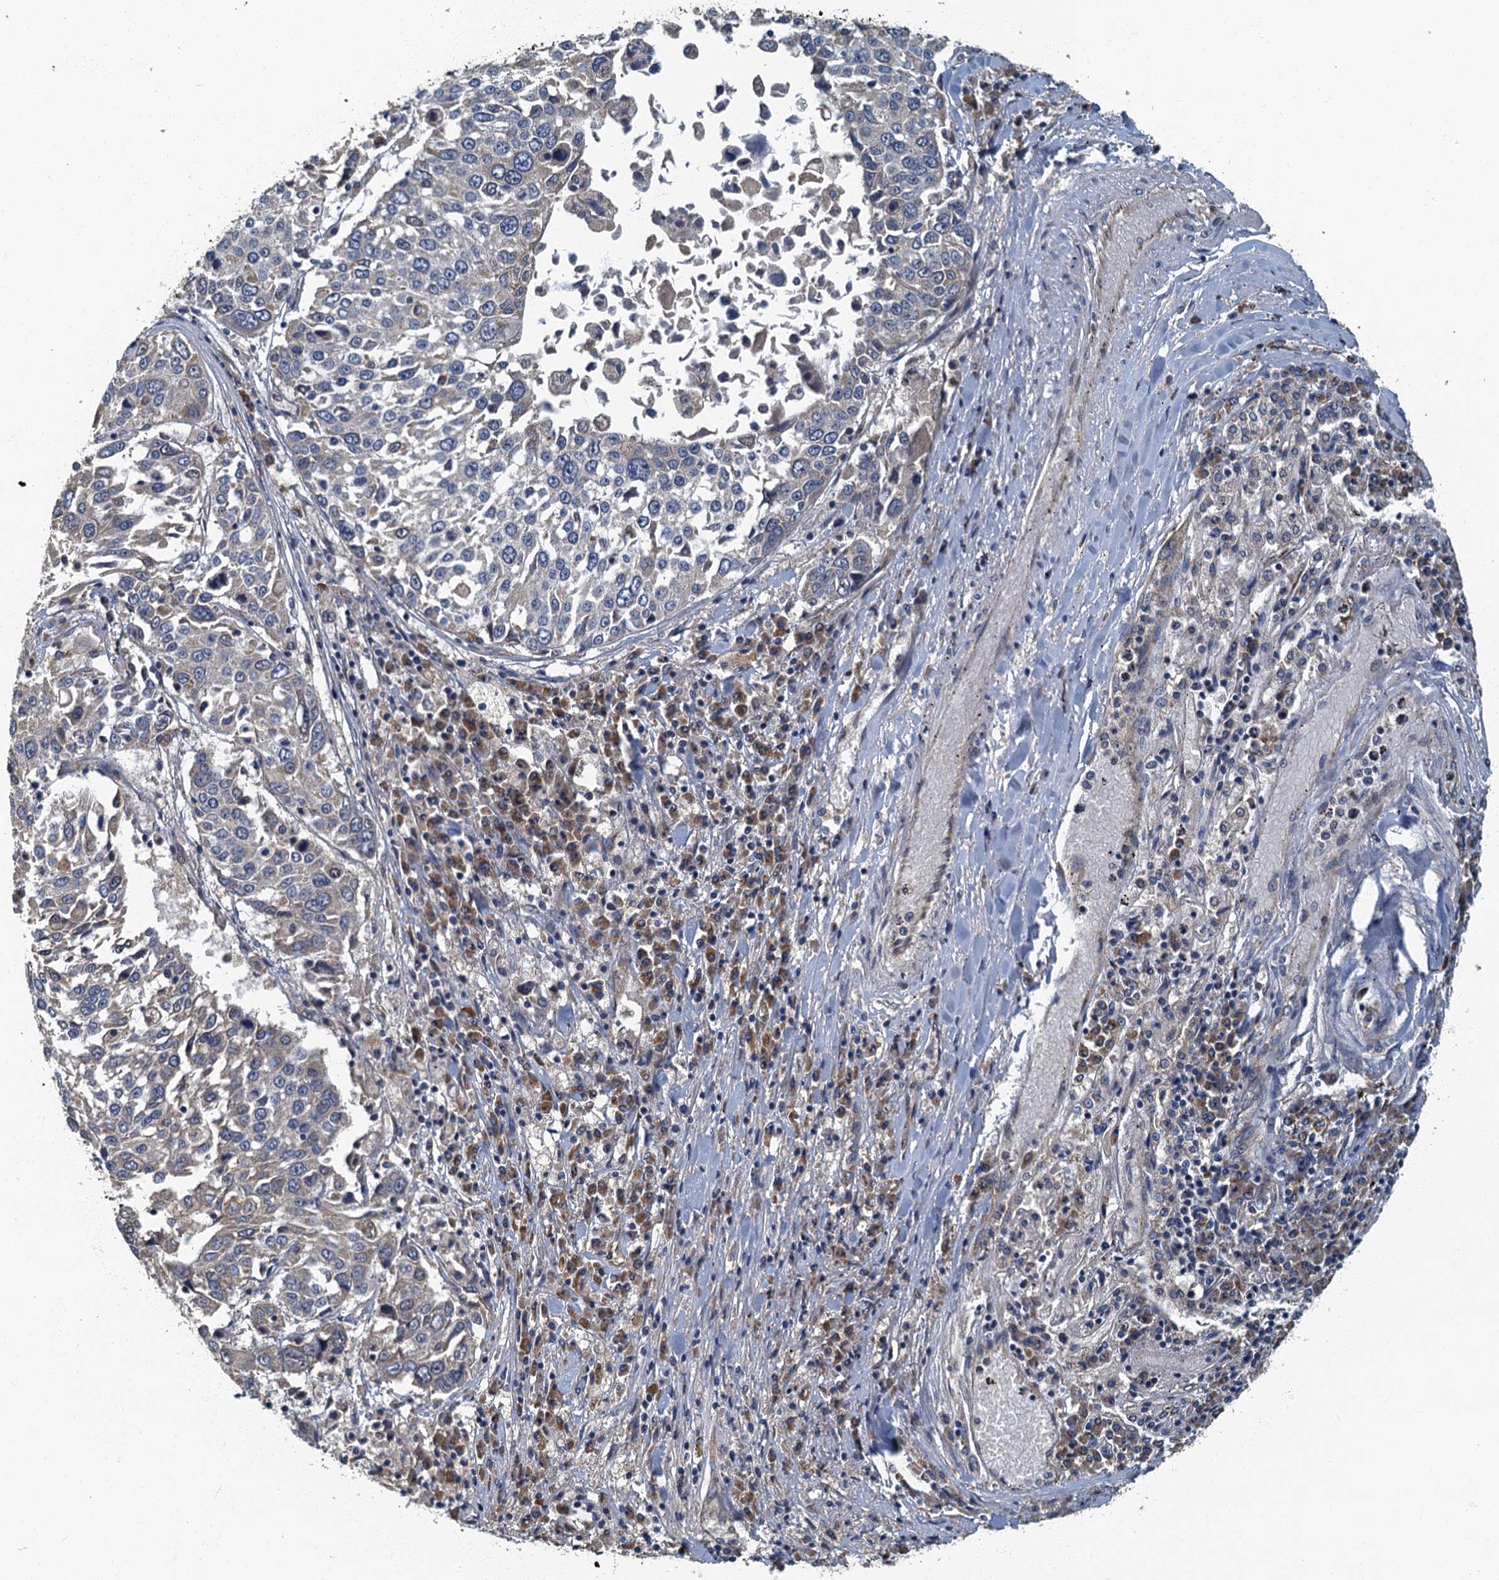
{"staining": {"intensity": "negative", "quantity": "none", "location": "none"}, "tissue": "lung cancer", "cell_type": "Tumor cells", "image_type": "cancer", "snomed": [{"axis": "morphology", "description": "Squamous cell carcinoma, NOS"}, {"axis": "topography", "description": "Lung"}], "caption": "Immunohistochemistry histopathology image of lung cancer (squamous cell carcinoma) stained for a protein (brown), which demonstrates no staining in tumor cells. The staining is performed using DAB (3,3'-diaminobenzidine) brown chromogen with nuclei counter-stained in using hematoxylin.", "gene": "DDX49", "patient": {"sex": "male", "age": 65}}